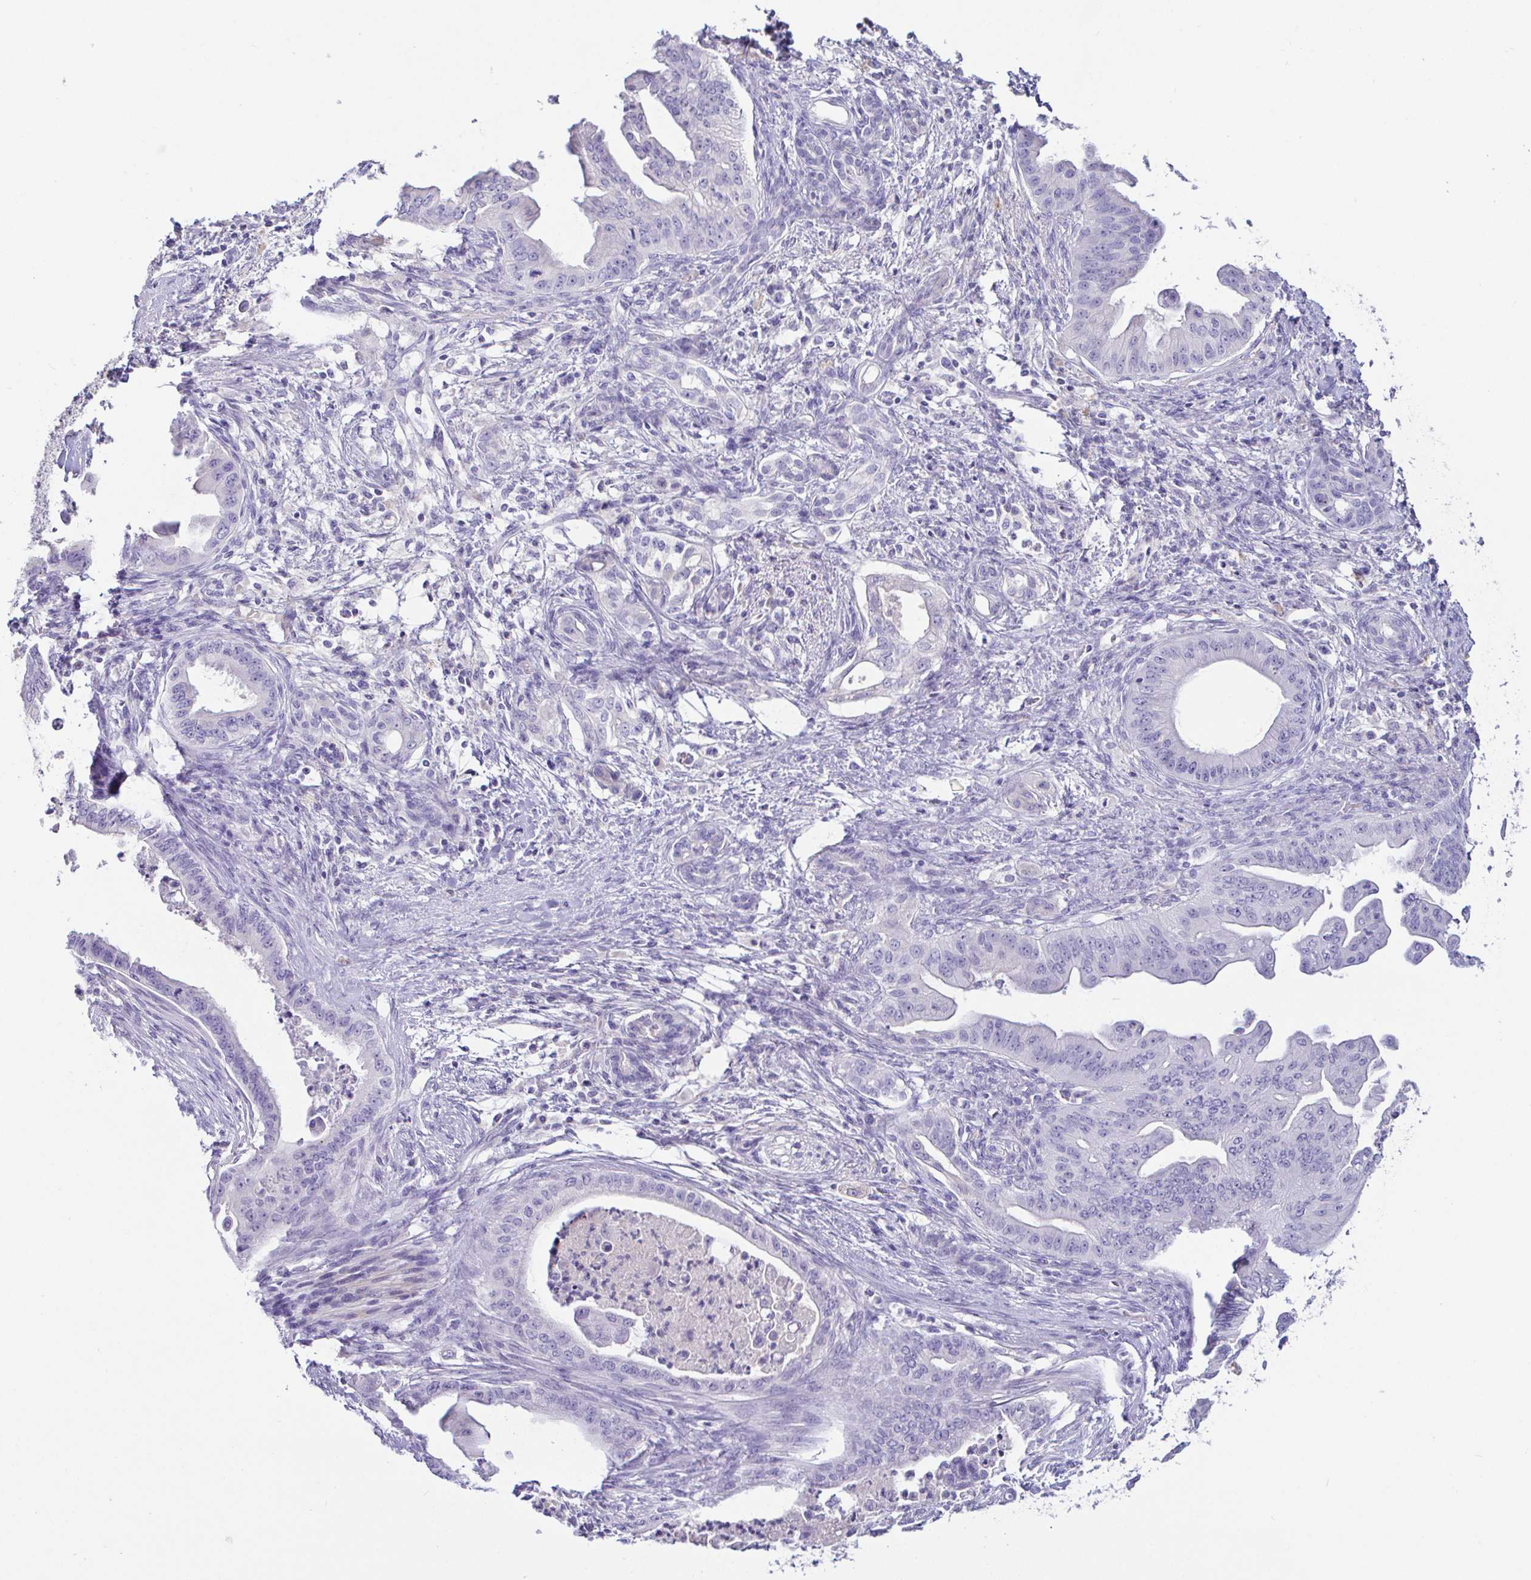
{"staining": {"intensity": "negative", "quantity": "none", "location": "none"}, "tissue": "pancreatic cancer", "cell_type": "Tumor cells", "image_type": "cancer", "snomed": [{"axis": "morphology", "description": "Adenocarcinoma, NOS"}, {"axis": "topography", "description": "Pancreas"}], "caption": "This is an immunohistochemistry photomicrograph of human pancreatic adenocarcinoma. There is no positivity in tumor cells.", "gene": "SAA4", "patient": {"sex": "male", "age": 58}}